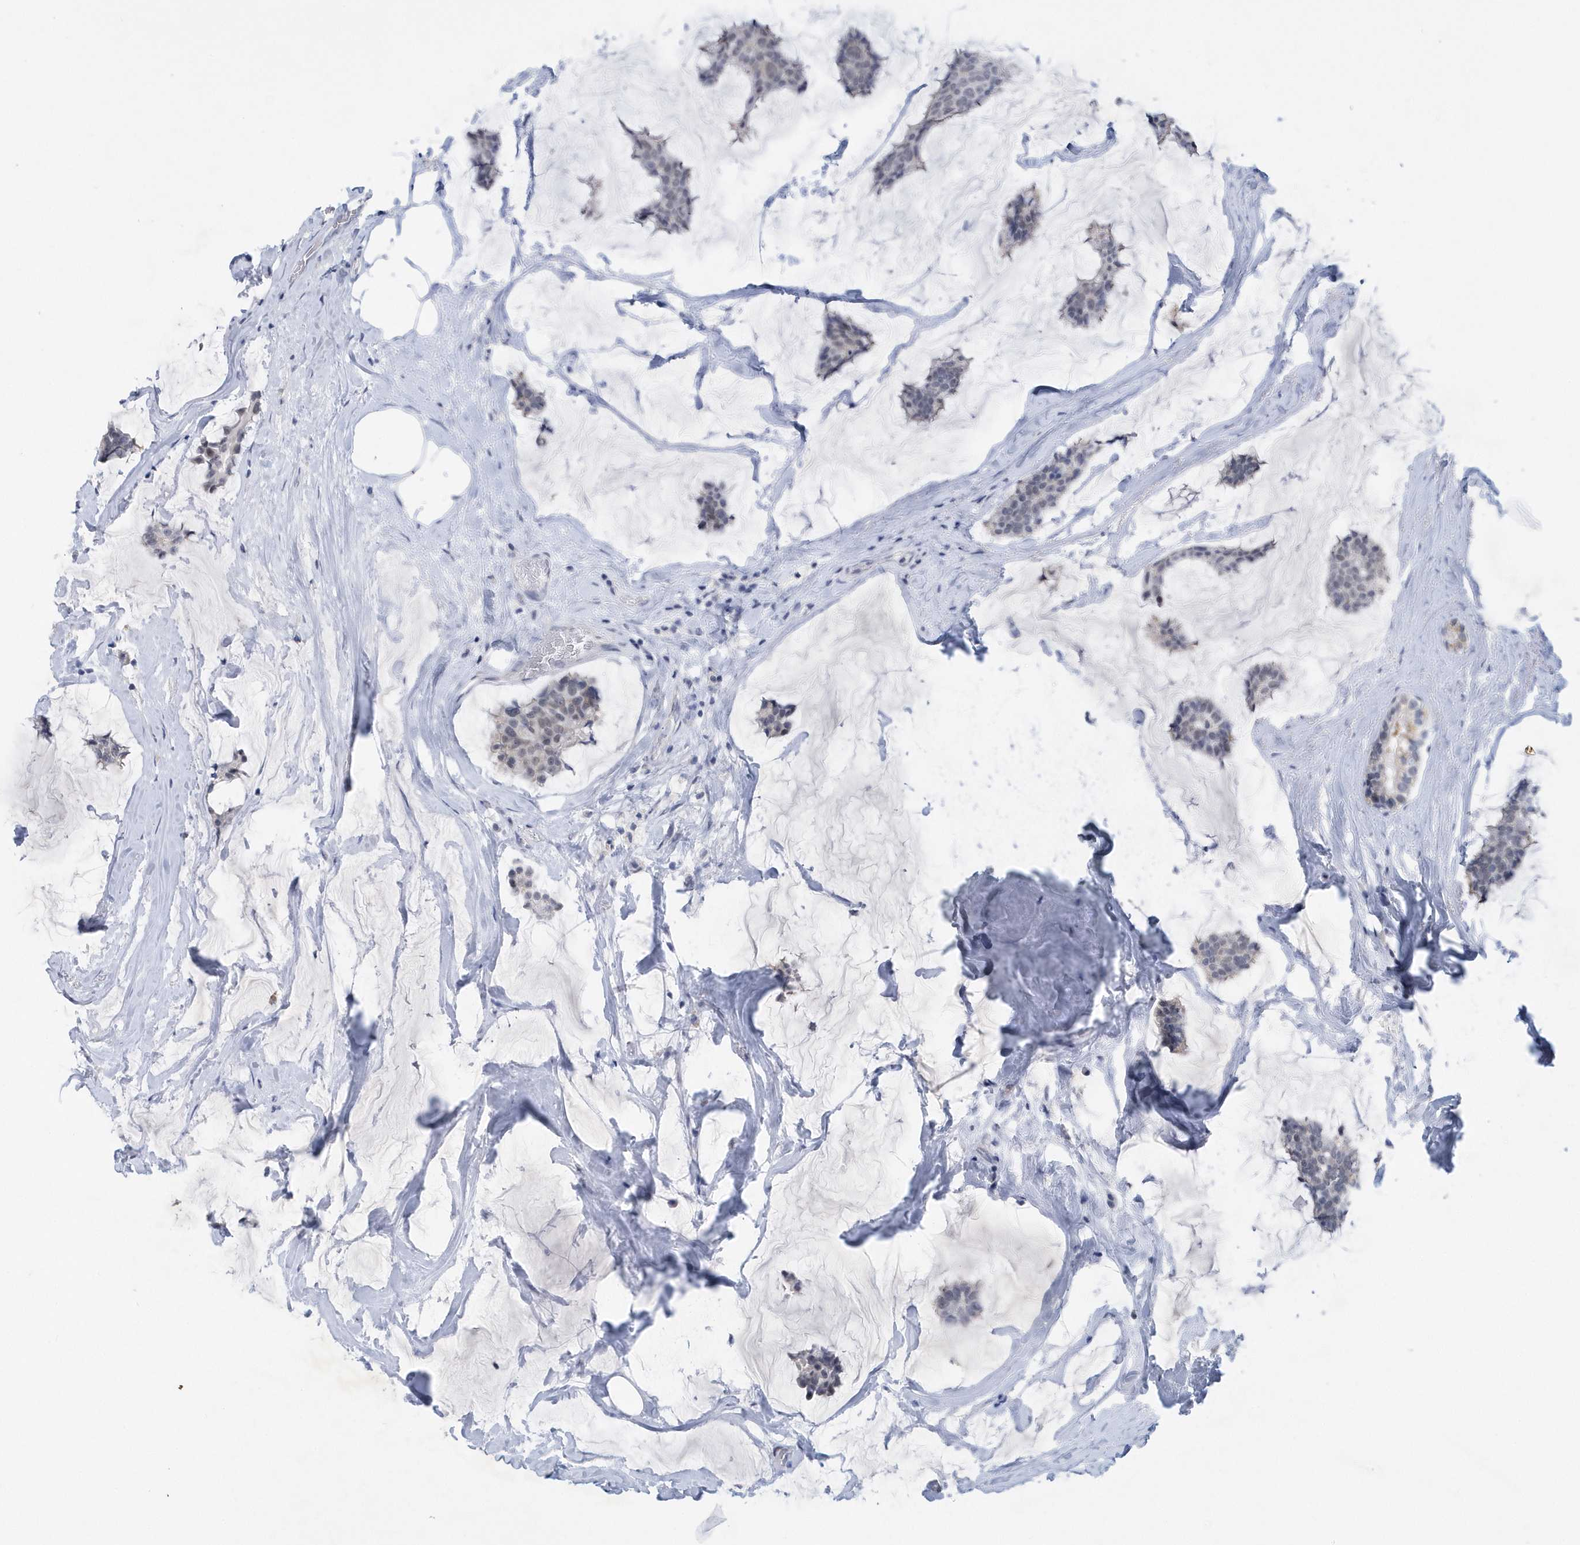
{"staining": {"intensity": "moderate", "quantity": "<25%", "location": "nuclear"}, "tissue": "breast cancer", "cell_type": "Tumor cells", "image_type": "cancer", "snomed": [{"axis": "morphology", "description": "Duct carcinoma"}, {"axis": "topography", "description": "Breast"}], "caption": "Protein expression analysis of breast cancer (invasive ductal carcinoma) displays moderate nuclear positivity in approximately <25% of tumor cells.", "gene": "SRGAP3", "patient": {"sex": "female", "age": 93}}